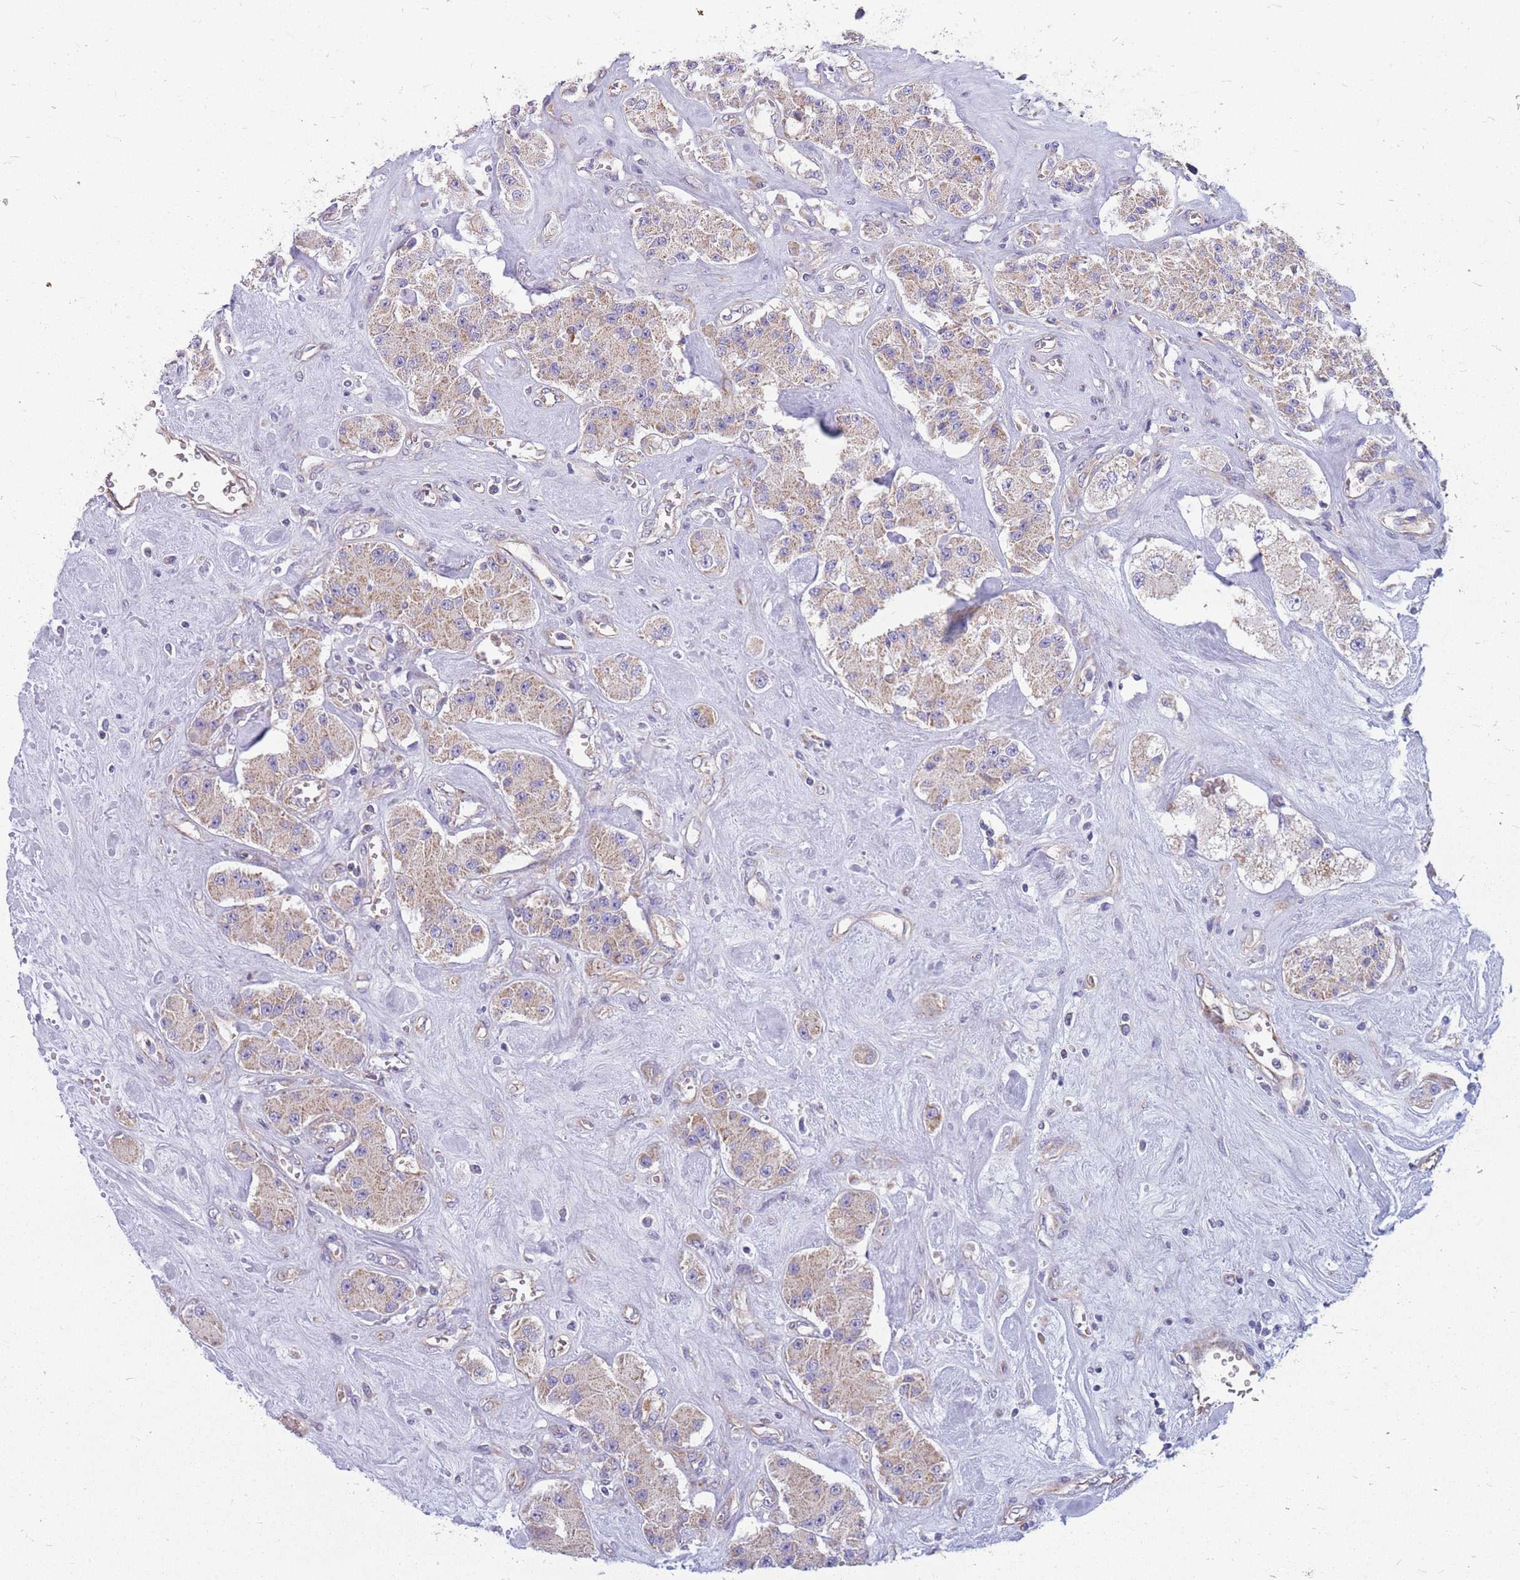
{"staining": {"intensity": "weak", "quantity": ">75%", "location": "cytoplasmic/membranous"}, "tissue": "carcinoid", "cell_type": "Tumor cells", "image_type": "cancer", "snomed": [{"axis": "morphology", "description": "Carcinoid, malignant, NOS"}, {"axis": "topography", "description": "Pancreas"}], "caption": "This is a photomicrograph of IHC staining of carcinoid, which shows weak expression in the cytoplasmic/membranous of tumor cells.", "gene": "MRPS9", "patient": {"sex": "male", "age": 41}}